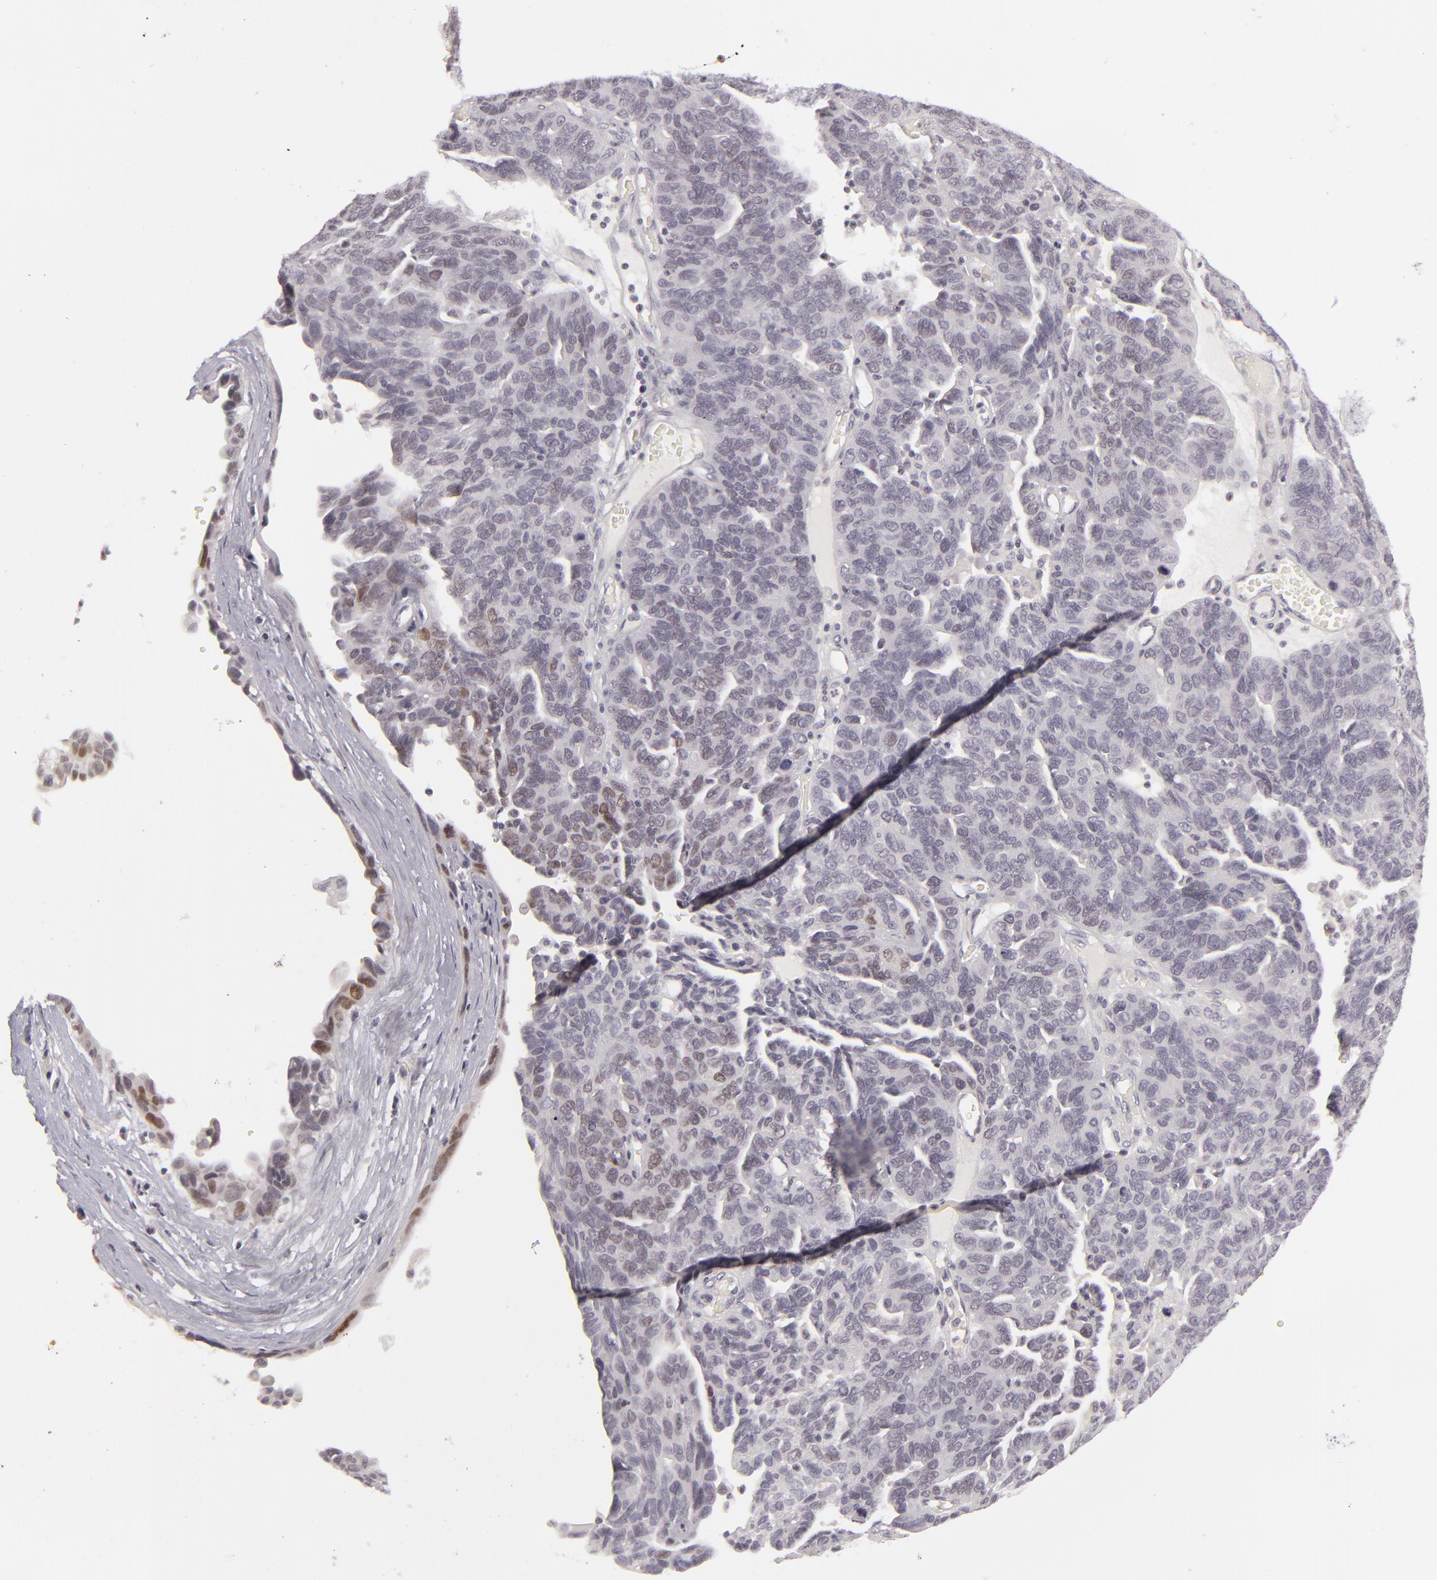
{"staining": {"intensity": "weak", "quantity": "<25%", "location": "nuclear"}, "tissue": "ovarian cancer", "cell_type": "Tumor cells", "image_type": "cancer", "snomed": [{"axis": "morphology", "description": "Cystadenocarcinoma, serous, NOS"}, {"axis": "topography", "description": "Ovary"}], "caption": "DAB immunohistochemical staining of human ovarian cancer (serous cystadenocarcinoma) demonstrates no significant positivity in tumor cells. The staining is performed using DAB brown chromogen with nuclei counter-stained in using hematoxylin.", "gene": "SIX1", "patient": {"sex": "female", "age": 64}}